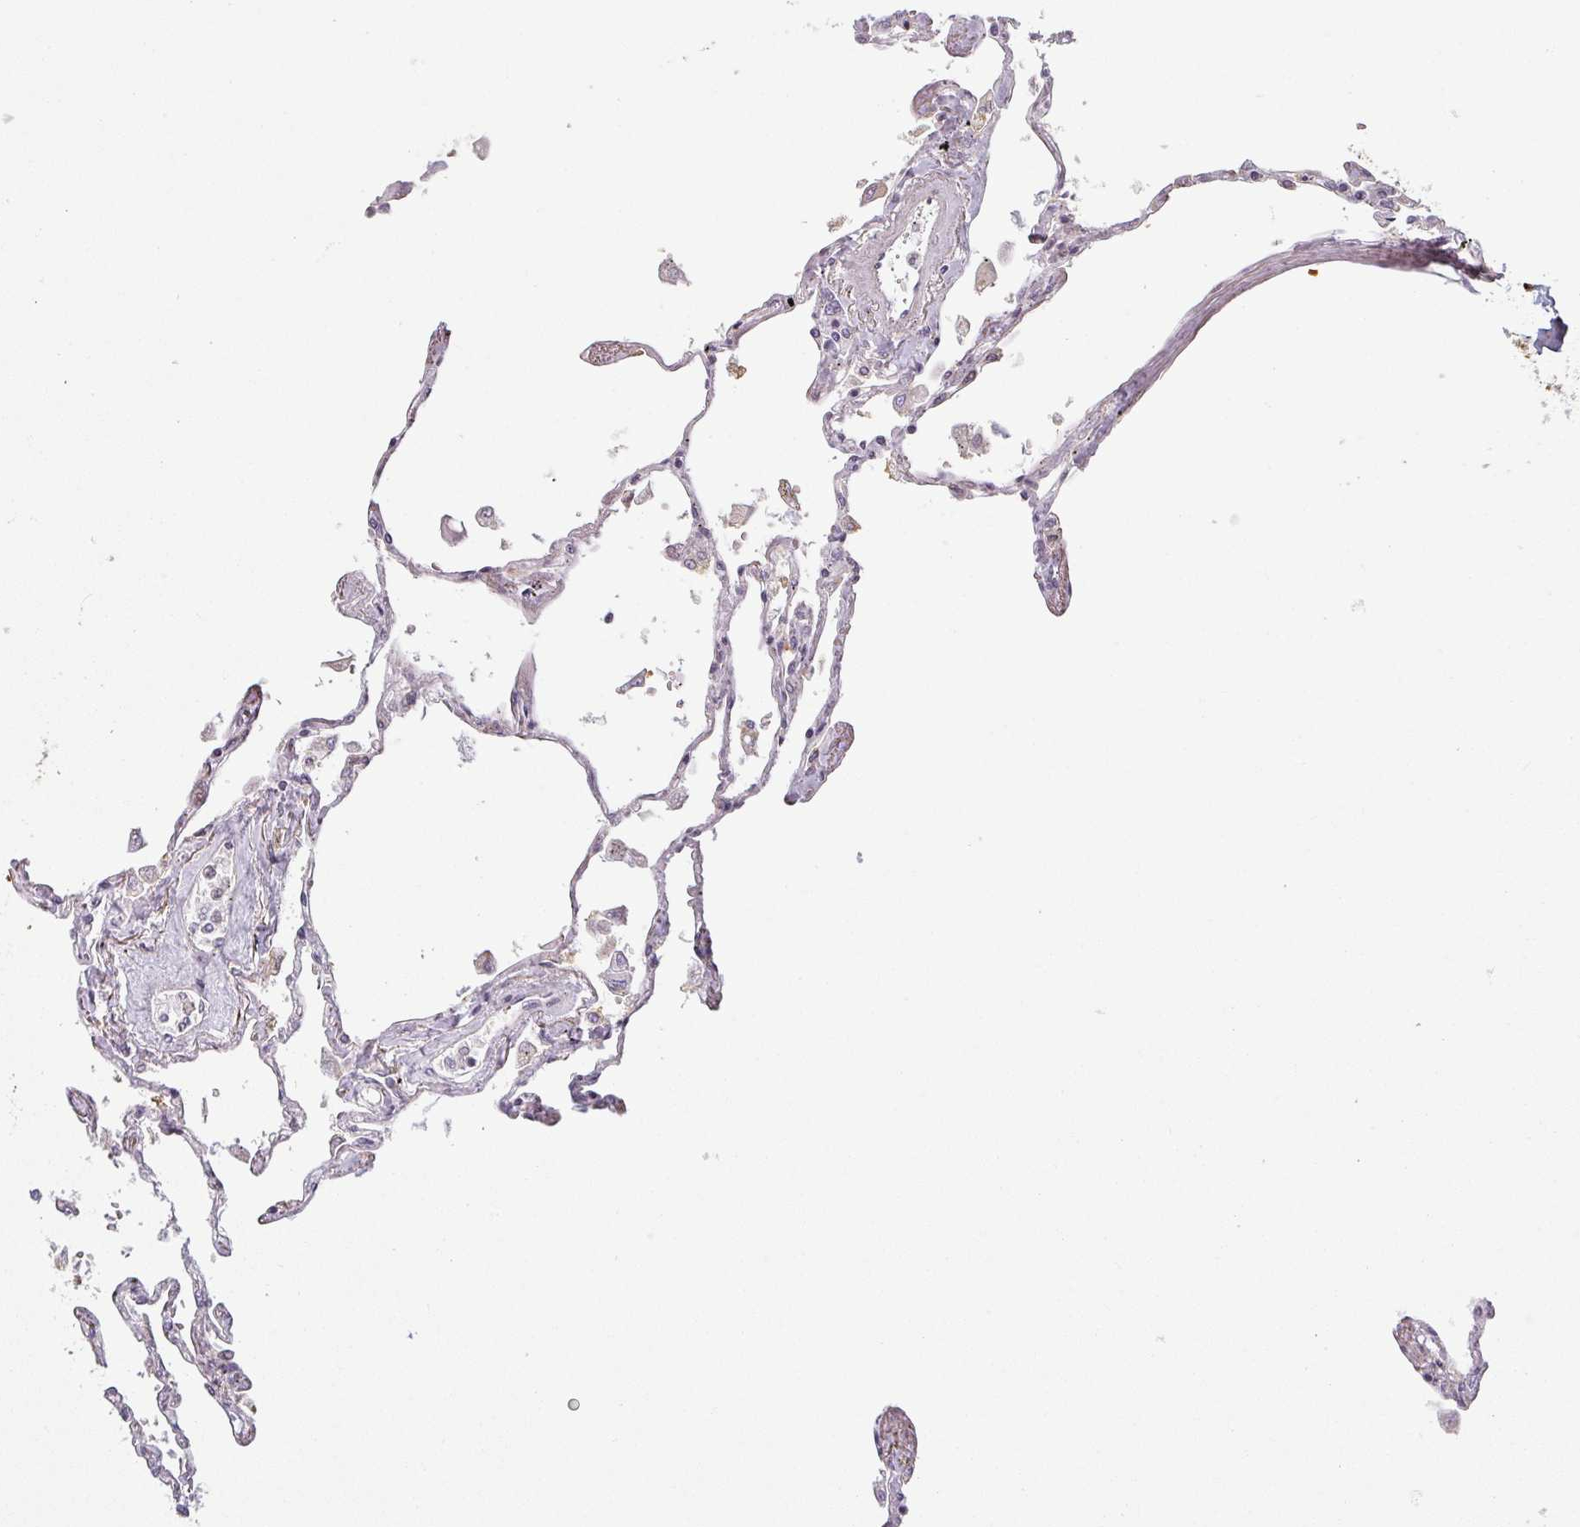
{"staining": {"intensity": "negative", "quantity": "none", "location": "none"}, "tissue": "lung", "cell_type": "Alveolar cells", "image_type": "normal", "snomed": [{"axis": "morphology", "description": "Normal tissue, NOS"}, {"axis": "topography", "description": "Lung"}], "caption": "An IHC image of benign lung is shown. There is no staining in alveolar cells of lung. Nuclei are stained in blue.", "gene": "CCDC144A", "patient": {"sex": "female", "age": 67}}